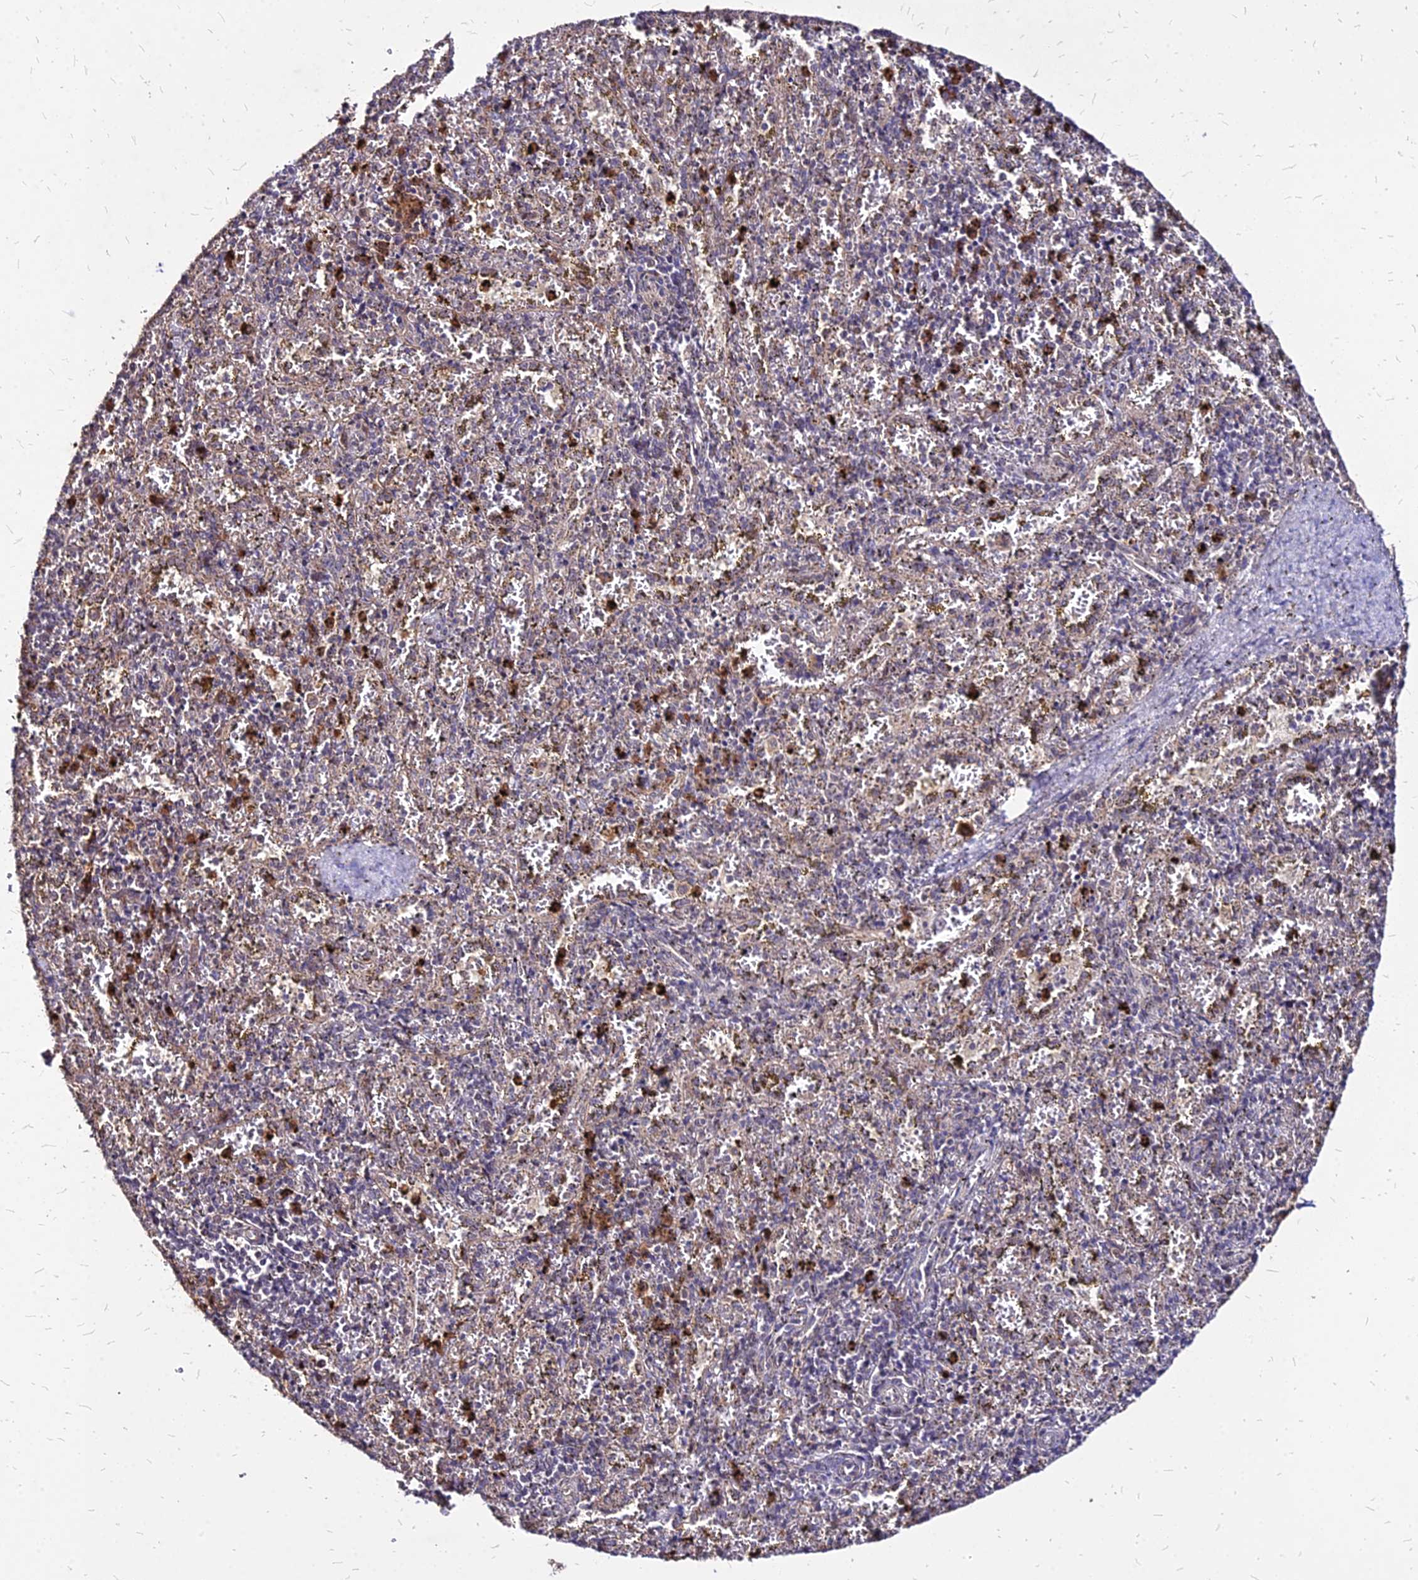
{"staining": {"intensity": "moderate", "quantity": "25%-75%", "location": "cytoplasmic/membranous"}, "tissue": "spleen", "cell_type": "Cells in red pulp", "image_type": "normal", "snomed": [{"axis": "morphology", "description": "Normal tissue, NOS"}, {"axis": "topography", "description": "Spleen"}], "caption": "Protein staining of normal spleen shows moderate cytoplasmic/membranous expression in about 25%-75% of cells in red pulp. (IHC, brightfield microscopy, high magnification).", "gene": "APBA3", "patient": {"sex": "male", "age": 11}}